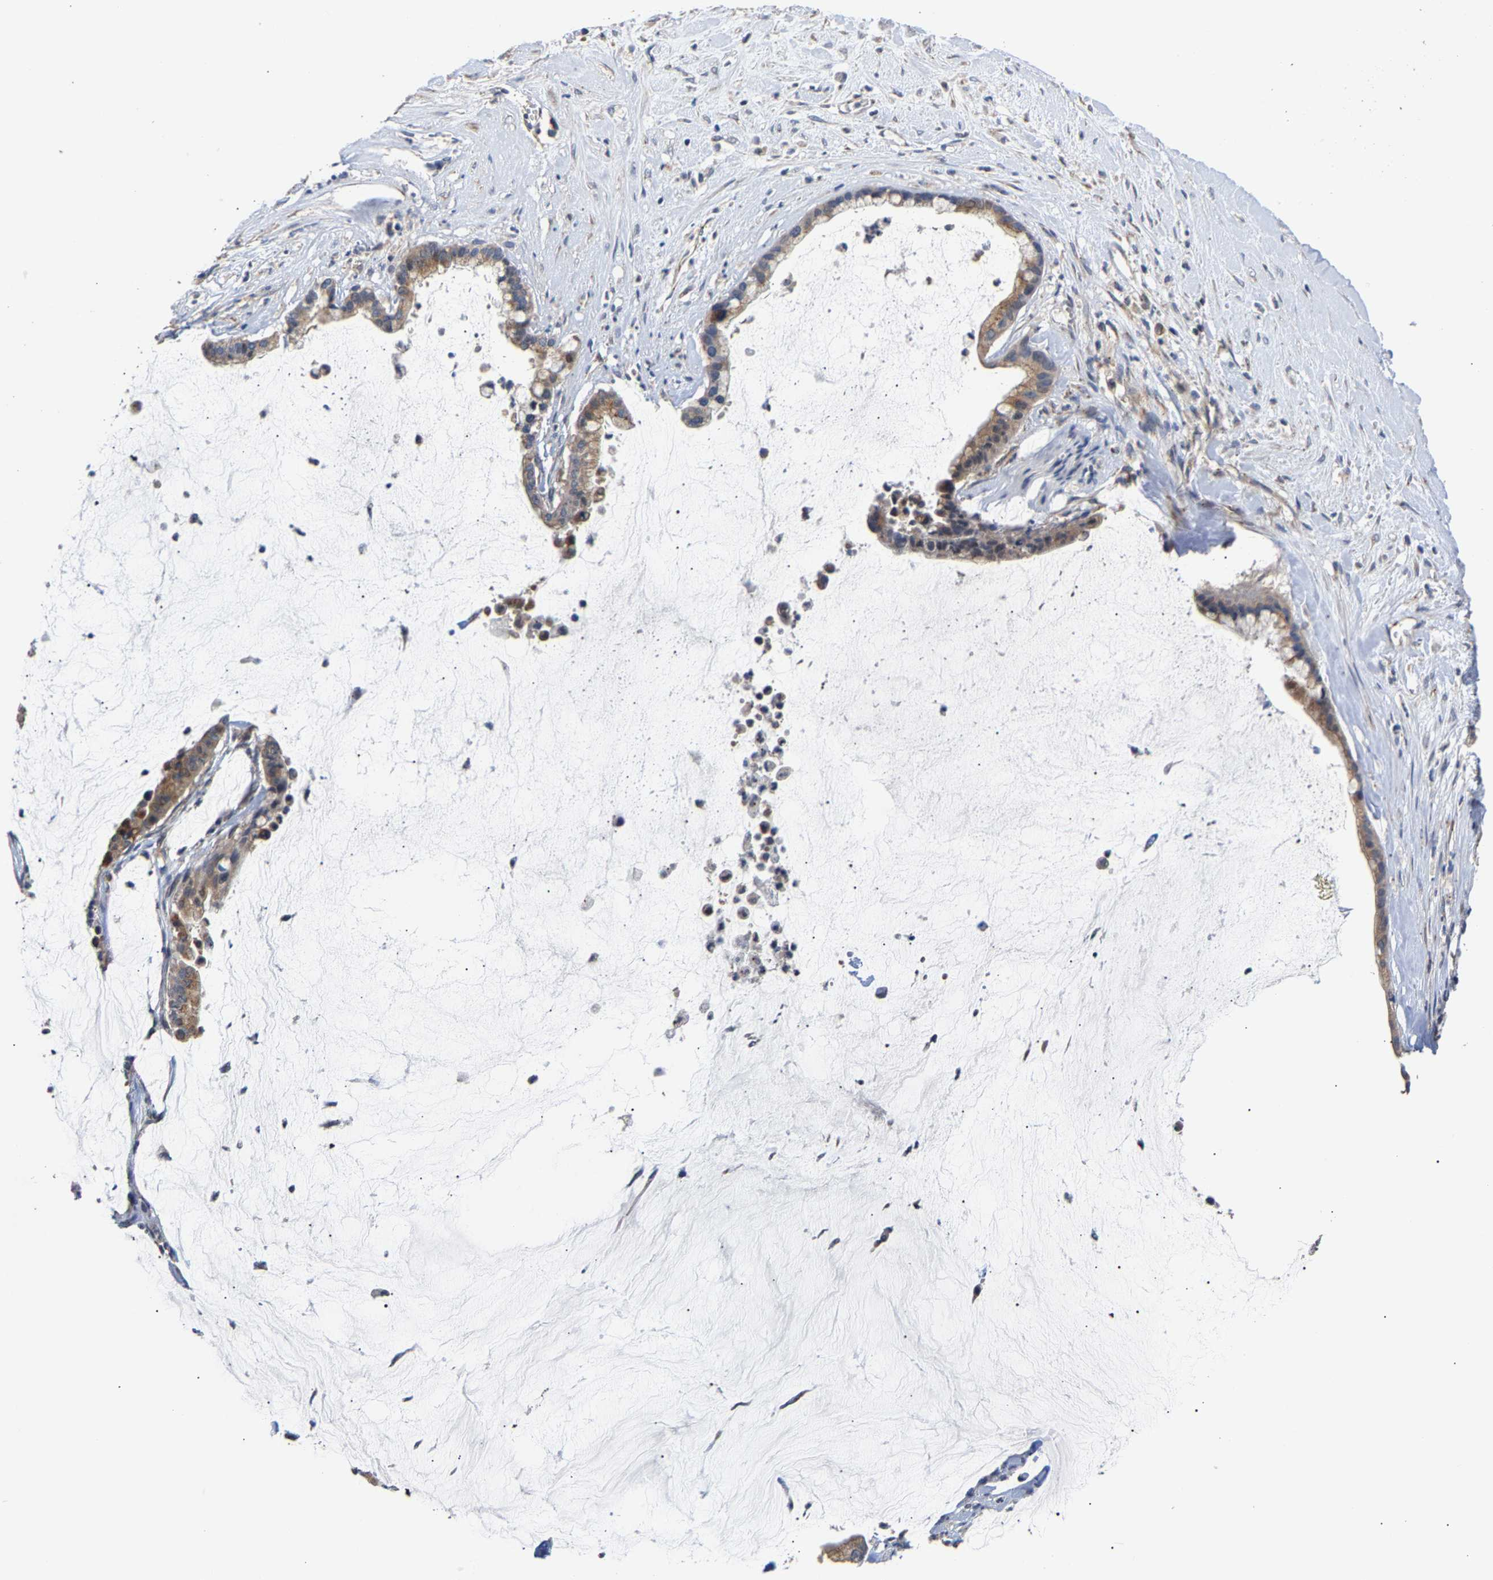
{"staining": {"intensity": "moderate", "quantity": ">75%", "location": "cytoplasmic/membranous"}, "tissue": "pancreatic cancer", "cell_type": "Tumor cells", "image_type": "cancer", "snomed": [{"axis": "morphology", "description": "Adenocarcinoma, NOS"}, {"axis": "topography", "description": "Pancreas"}], "caption": "IHC (DAB) staining of human pancreatic cancer exhibits moderate cytoplasmic/membranous protein staining in about >75% of tumor cells.", "gene": "PCNT", "patient": {"sex": "male", "age": 41}}